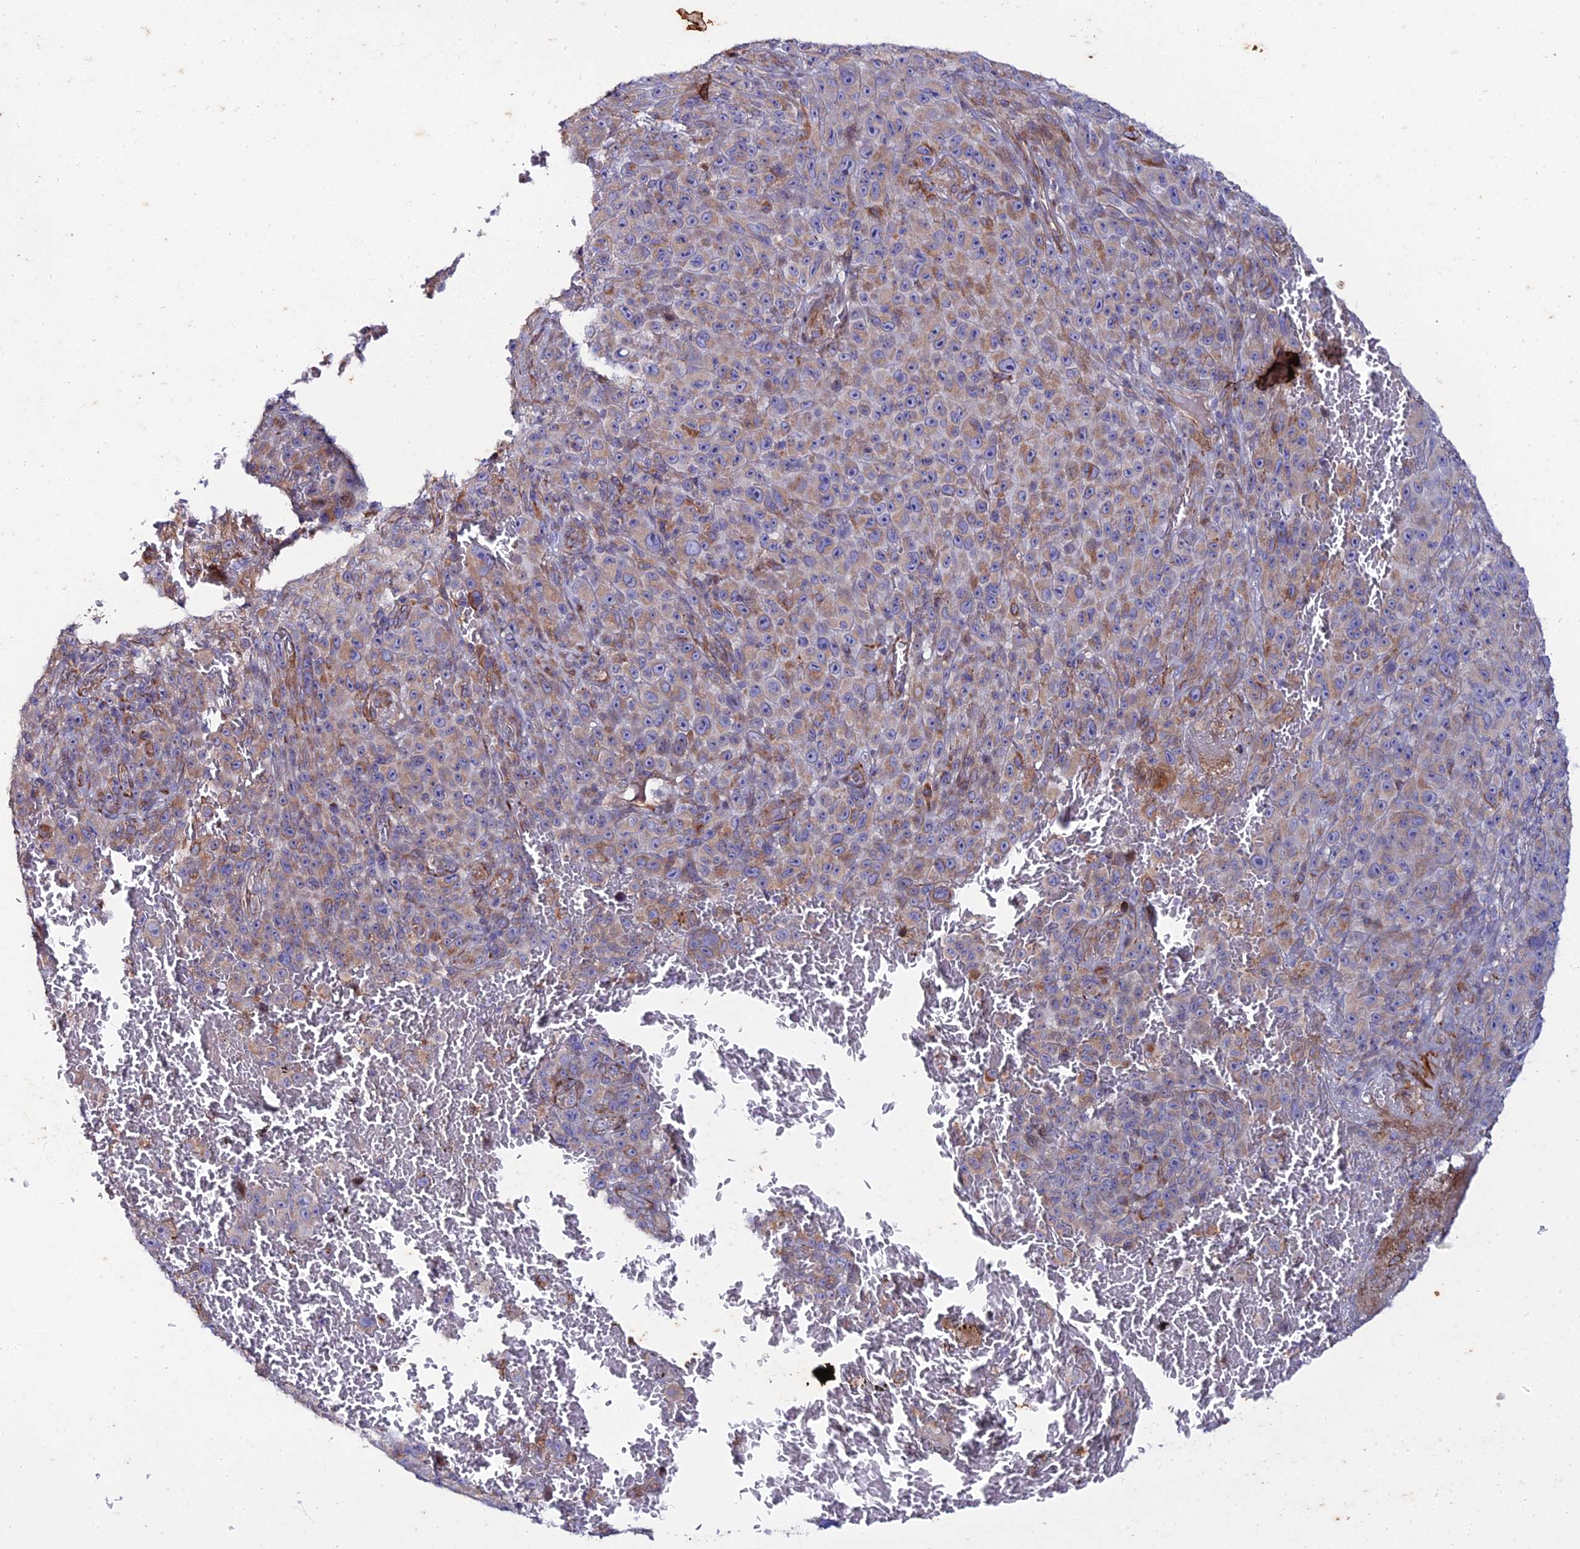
{"staining": {"intensity": "weak", "quantity": "25%-75%", "location": "cytoplasmic/membranous"}, "tissue": "melanoma", "cell_type": "Tumor cells", "image_type": "cancer", "snomed": [{"axis": "morphology", "description": "Malignant melanoma, NOS"}, {"axis": "topography", "description": "Skin"}], "caption": "A photomicrograph of human melanoma stained for a protein exhibits weak cytoplasmic/membranous brown staining in tumor cells.", "gene": "ARL6IP1", "patient": {"sex": "female", "age": 82}}